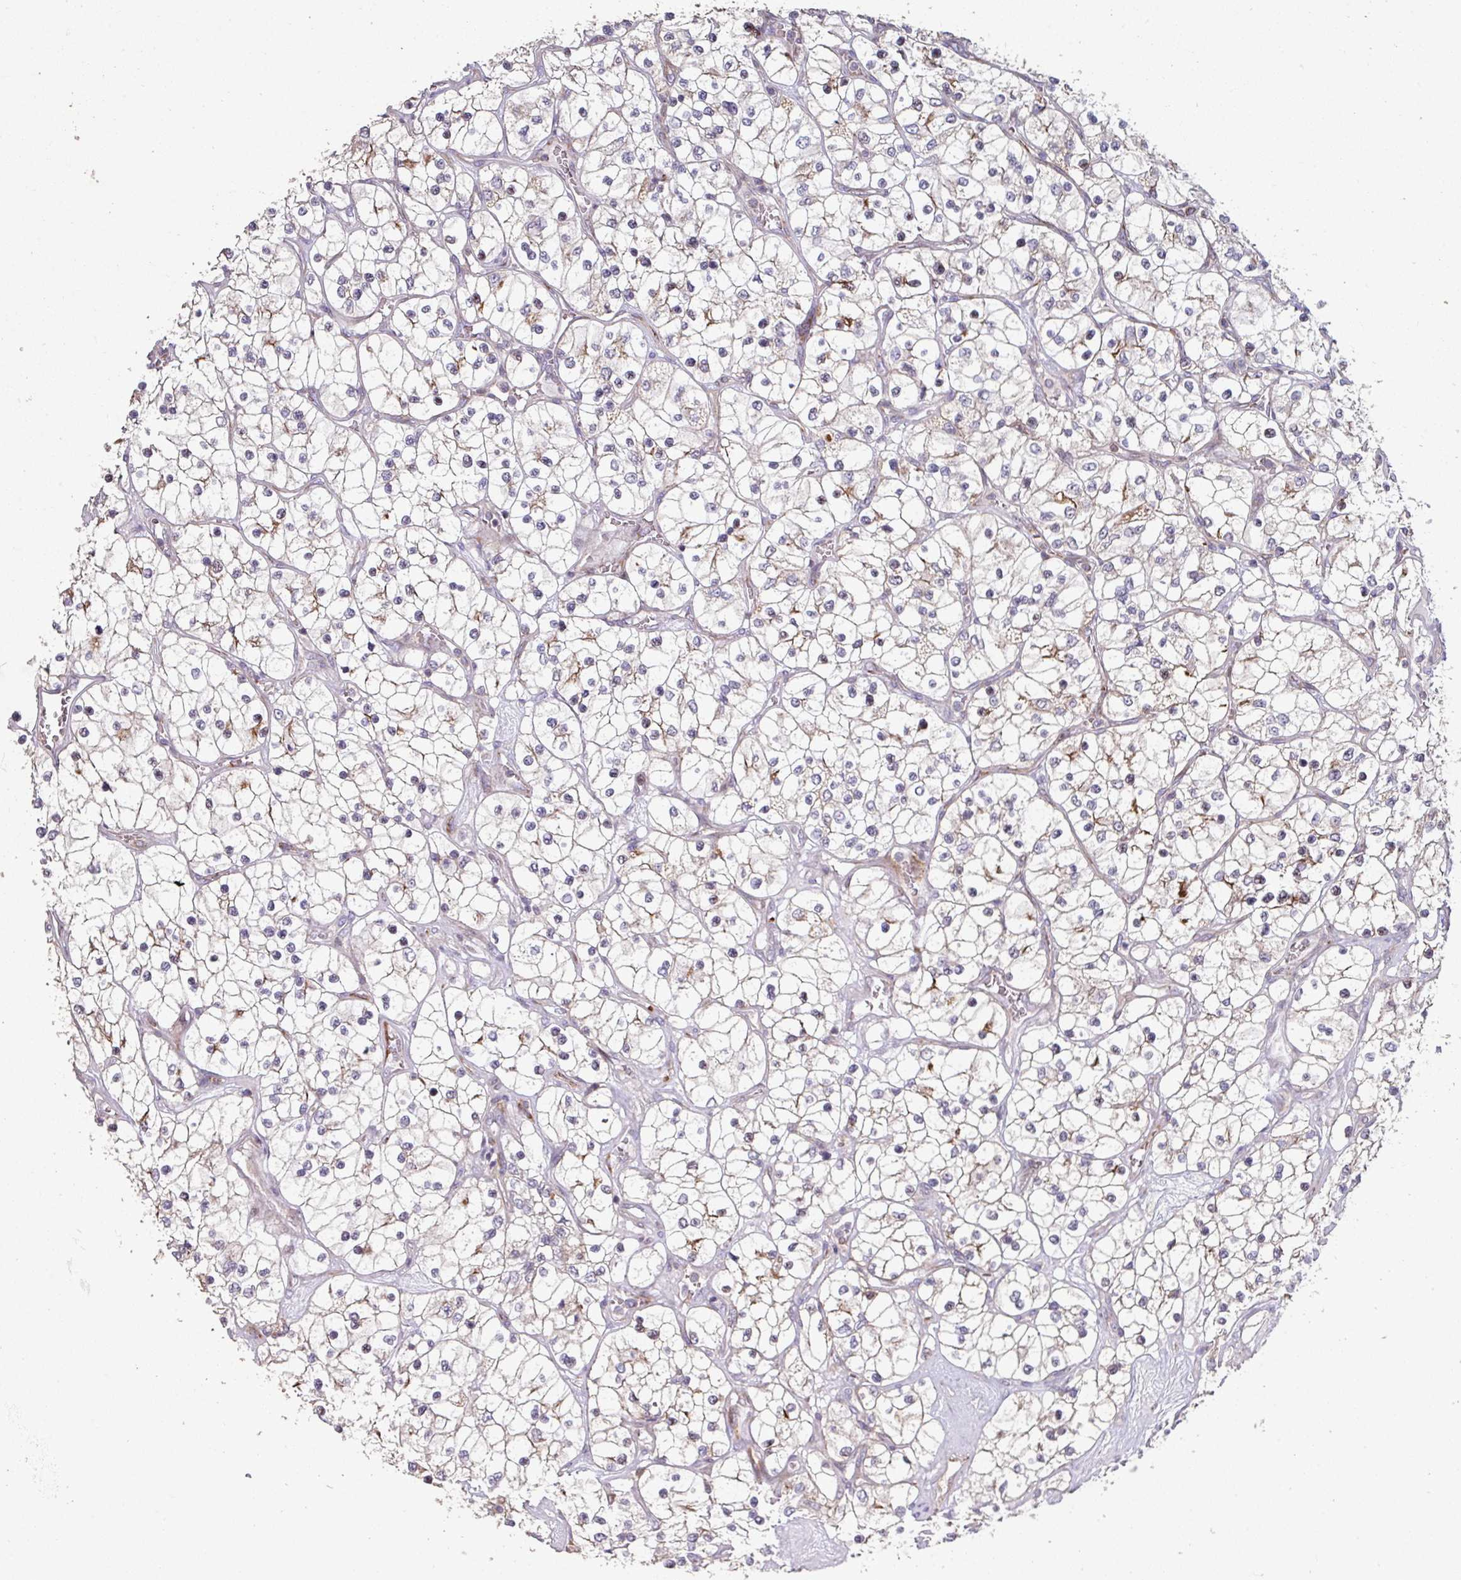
{"staining": {"intensity": "moderate", "quantity": "25%-75%", "location": "cytoplasmic/membranous"}, "tissue": "renal cancer", "cell_type": "Tumor cells", "image_type": "cancer", "snomed": [{"axis": "morphology", "description": "Adenocarcinoma, NOS"}, {"axis": "topography", "description": "Kidney"}], "caption": "This image exhibits immunohistochemistry staining of renal cancer (adenocarcinoma), with medium moderate cytoplasmic/membranous positivity in approximately 25%-75% of tumor cells.", "gene": "RPL23A", "patient": {"sex": "female", "age": 69}}